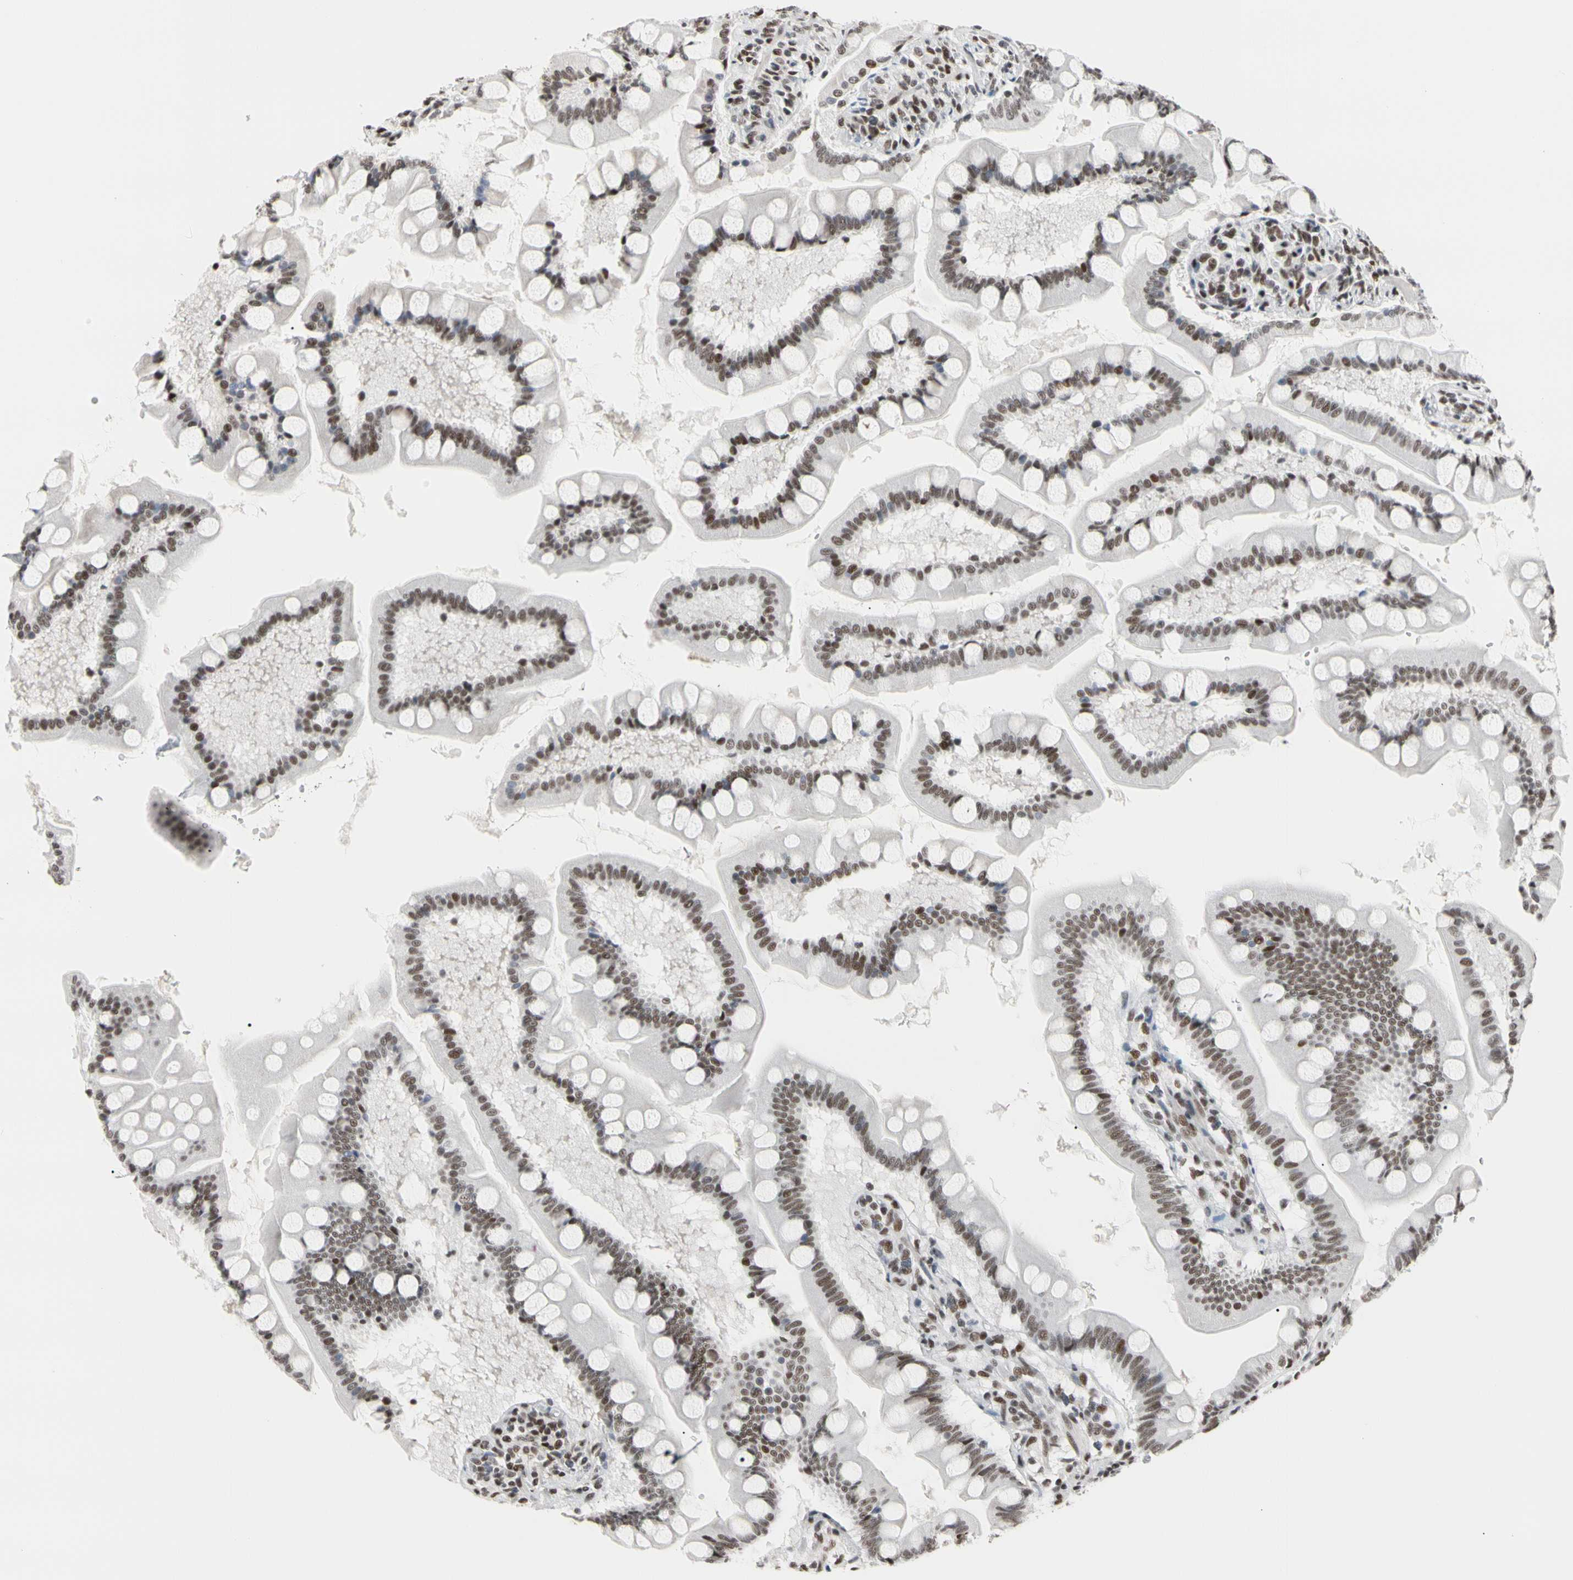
{"staining": {"intensity": "moderate", "quantity": ">75%", "location": "nuclear"}, "tissue": "small intestine", "cell_type": "Glandular cells", "image_type": "normal", "snomed": [{"axis": "morphology", "description": "Normal tissue, NOS"}, {"axis": "topography", "description": "Small intestine"}], "caption": "Benign small intestine demonstrates moderate nuclear staining in approximately >75% of glandular cells, visualized by immunohistochemistry. Ihc stains the protein of interest in brown and the nuclei are stained blue.", "gene": "FAM98B", "patient": {"sex": "male", "age": 41}}